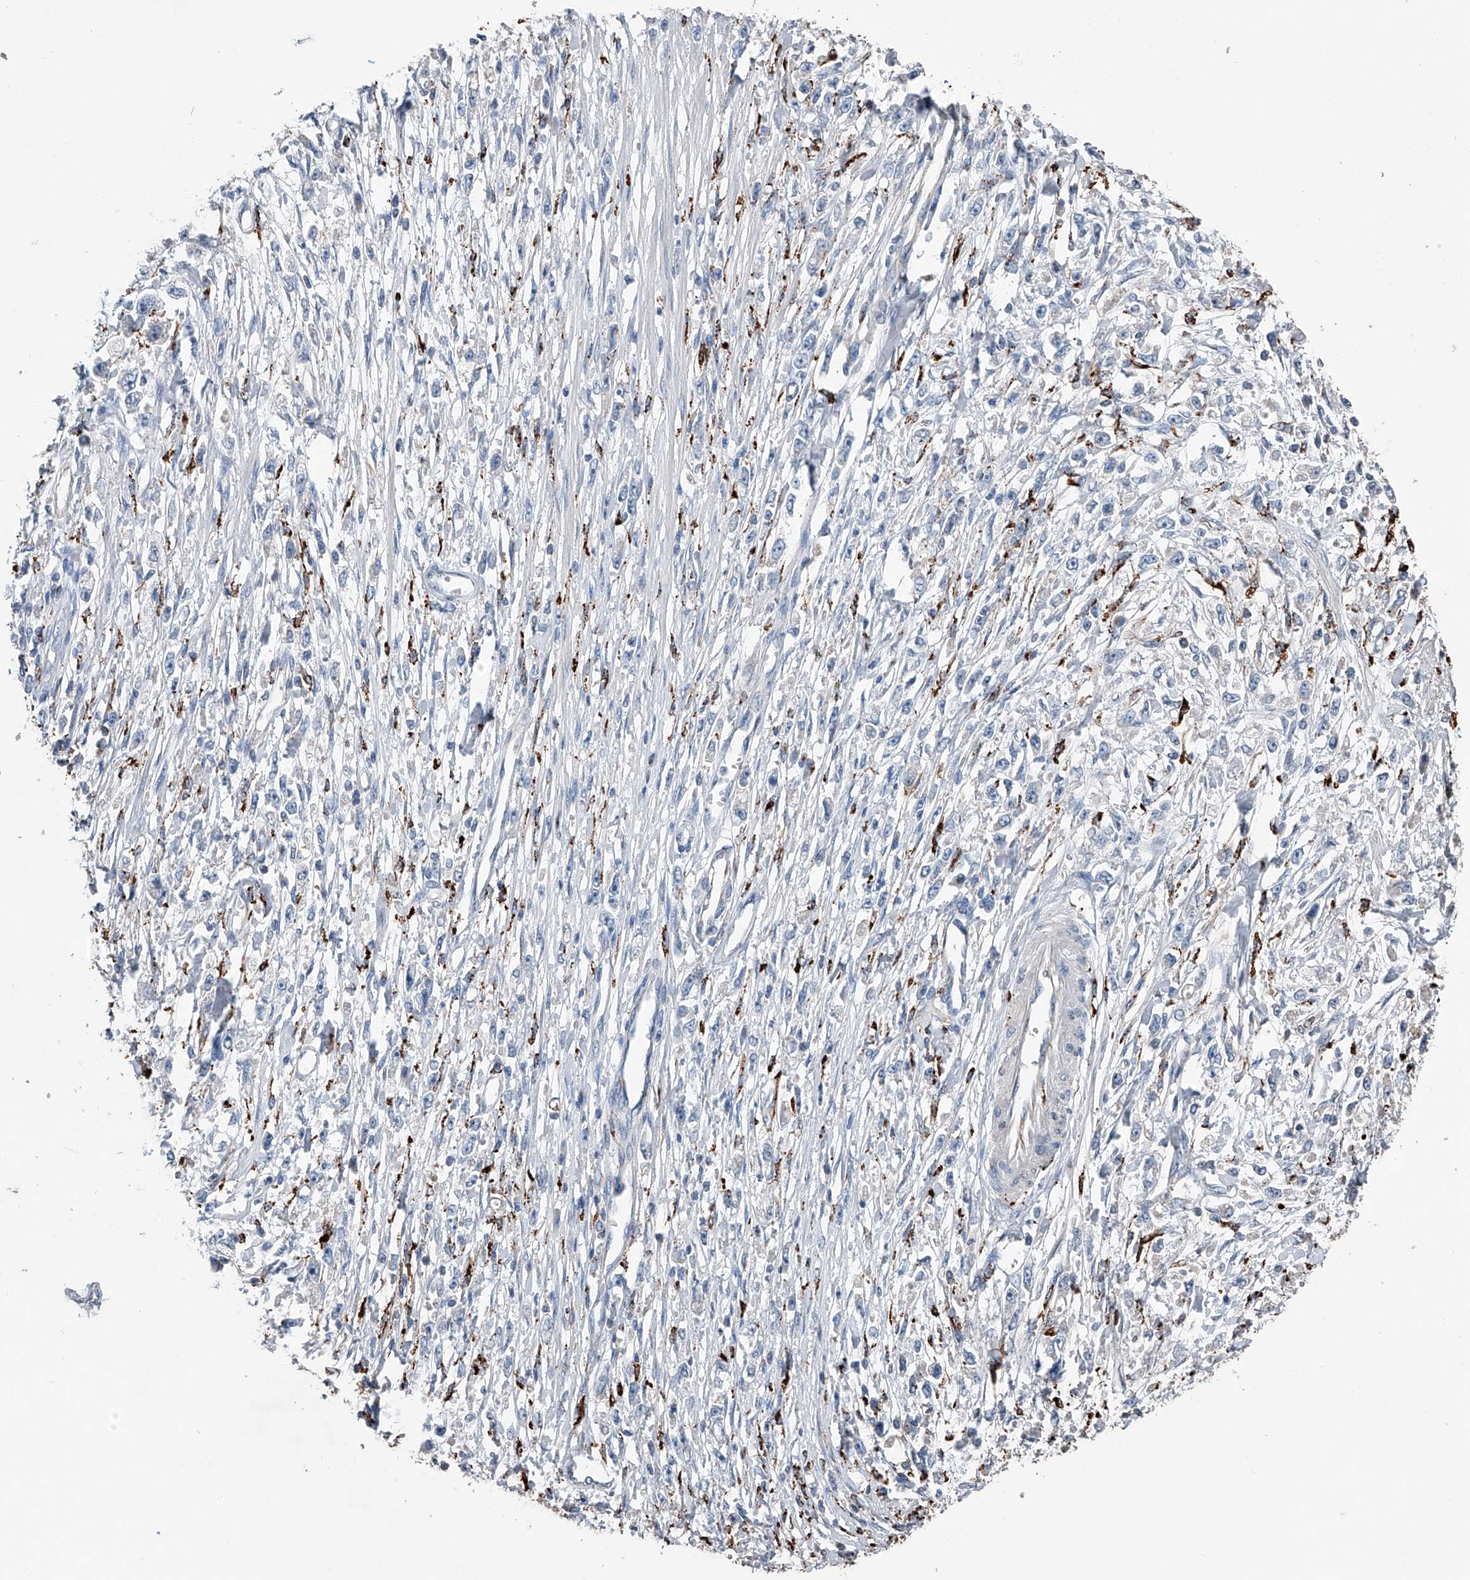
{"staining": {"intensity": "negative", "quantity": "none", "location": "none"}, "tissue": "stomach cancer", "cell_type": "Tumor cells", "image_type": "cancer", "snomed": [{"axis": "morphology", "description": "Adenocarcinoma, NOS"}, {"axis": "topography", "description": "Stomach"}], "caption": "High magnification brightfield microscopy of adenocarcinoma (stomach) stained with DAB (brown) and counterstained with hematoxylin (blue): tumor cells show no significant staining. Nuclei are stained in blue.", "gene": "ZNF772", "patient": {"sex": "female", "age": 59}}